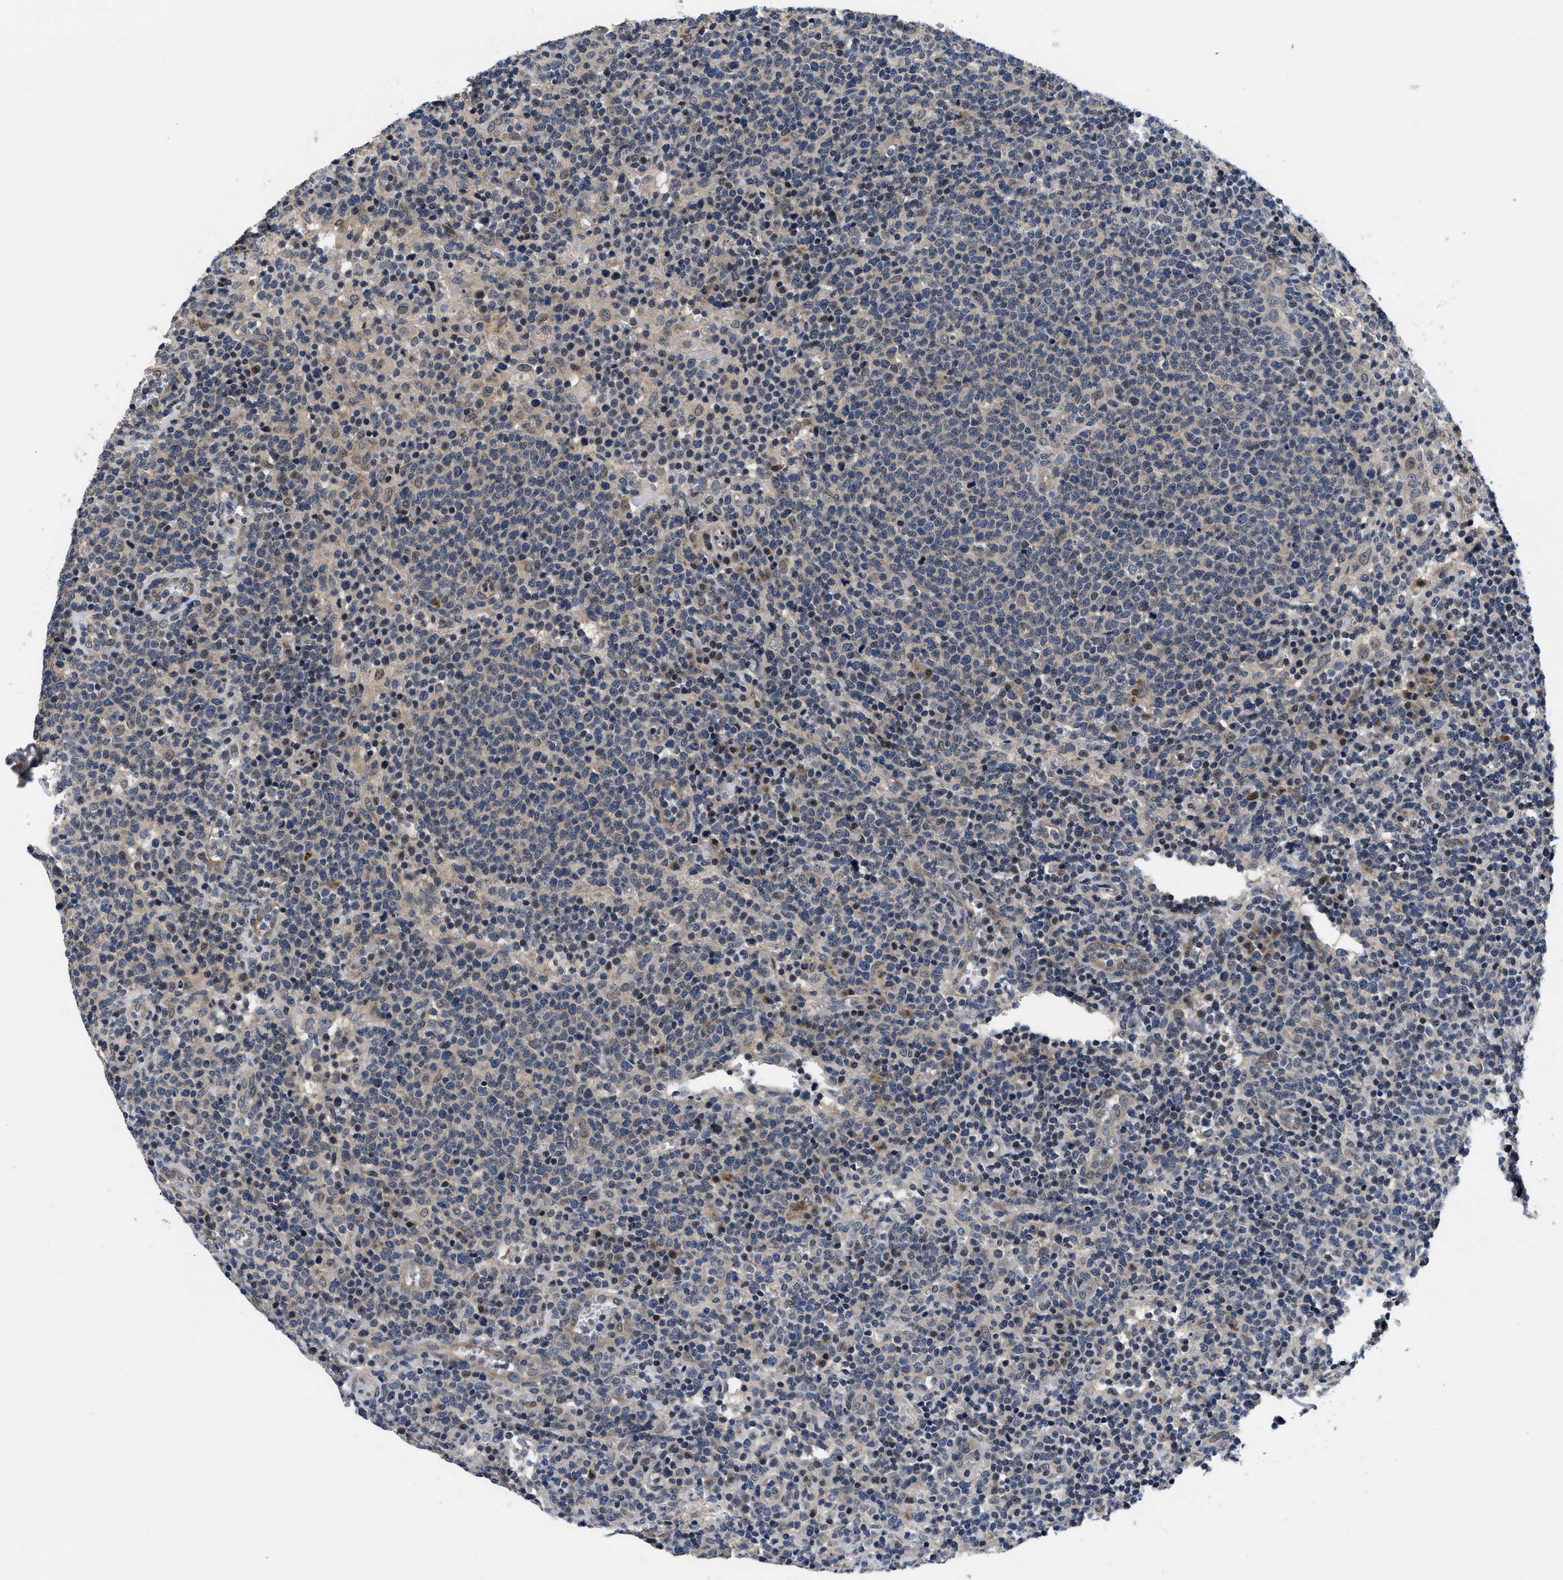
{"staining": {"intensity": "negative", "quantity": "none", "location": "none"}, "tissue": "lymphoma", "cell_type": "Tumor cells", "image_type": "cancer", "snomed": [{"axis": "morphology", "description": "Malignant lymphoma, non-Hodgkin's type, High grade"}, {"axis": "topography", "description": "Lymph node"}], "caption": "Immunohistochemistry (IHC) image of lymphoma stained for a protein (brown), which demonstrates no staining in tumor cells.", "gene": "SNX10", "patient": {"sex": "male", "age": 61}}